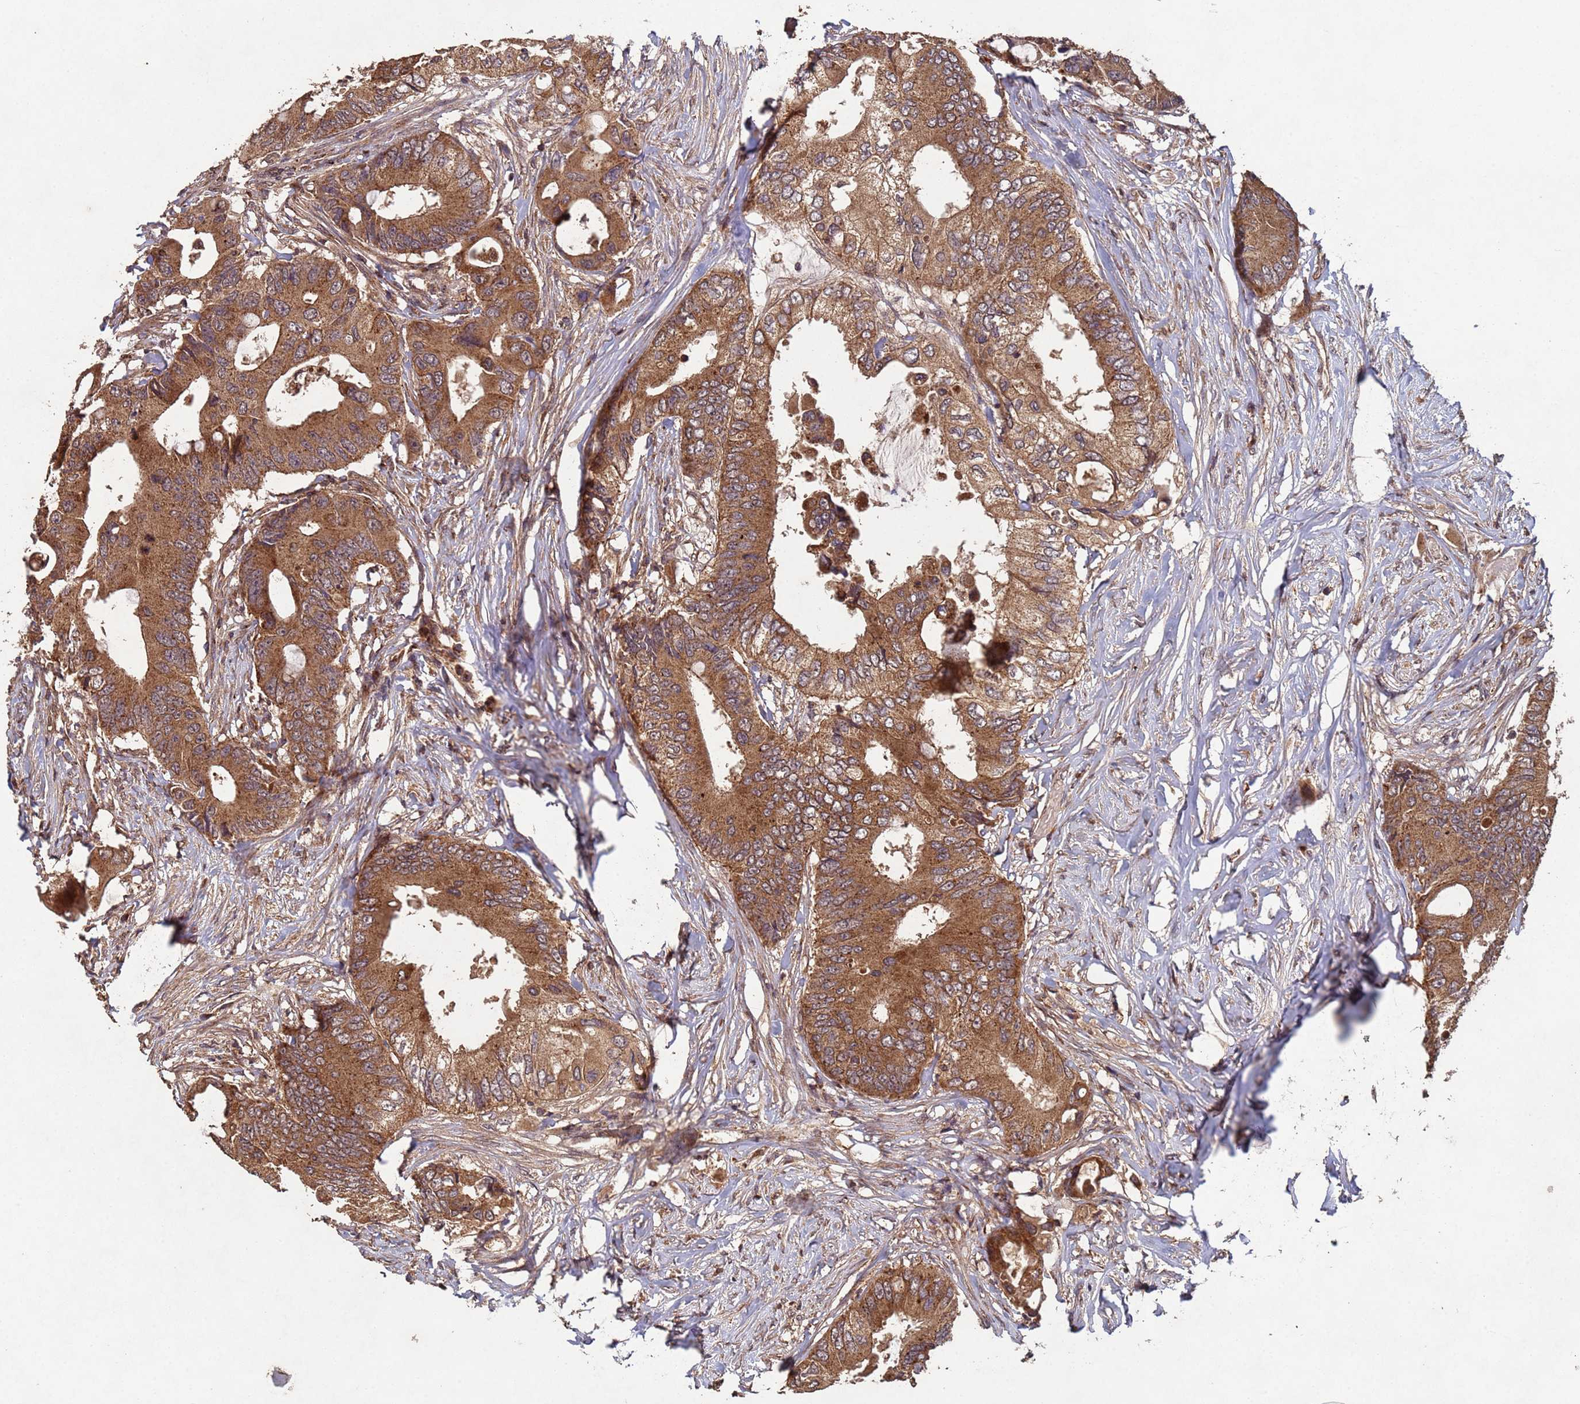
{"staining": {"intensity": "moderate", "quantity": ">75%", "location": "cytoplasmic/membranous"}, "tissue": "colorectal cancer", "cell_type": "Tumor cells", "image_type": "cancer", "snomed": [{"axis": "morphology", "description": "Adenocarcinoma, NOS"}, {"axis": "topography", "description": "Colon"}], "caption": "IHC histopathology image of human adenocarcinoma (colorectal) stained for a protein (brown), which displays medium levels of moderate cytoplasmic/membranous positivity in about >75% of tumor cells.", "gene": "FASTKD1", "patient": {"sex": "male", "age": 71}}